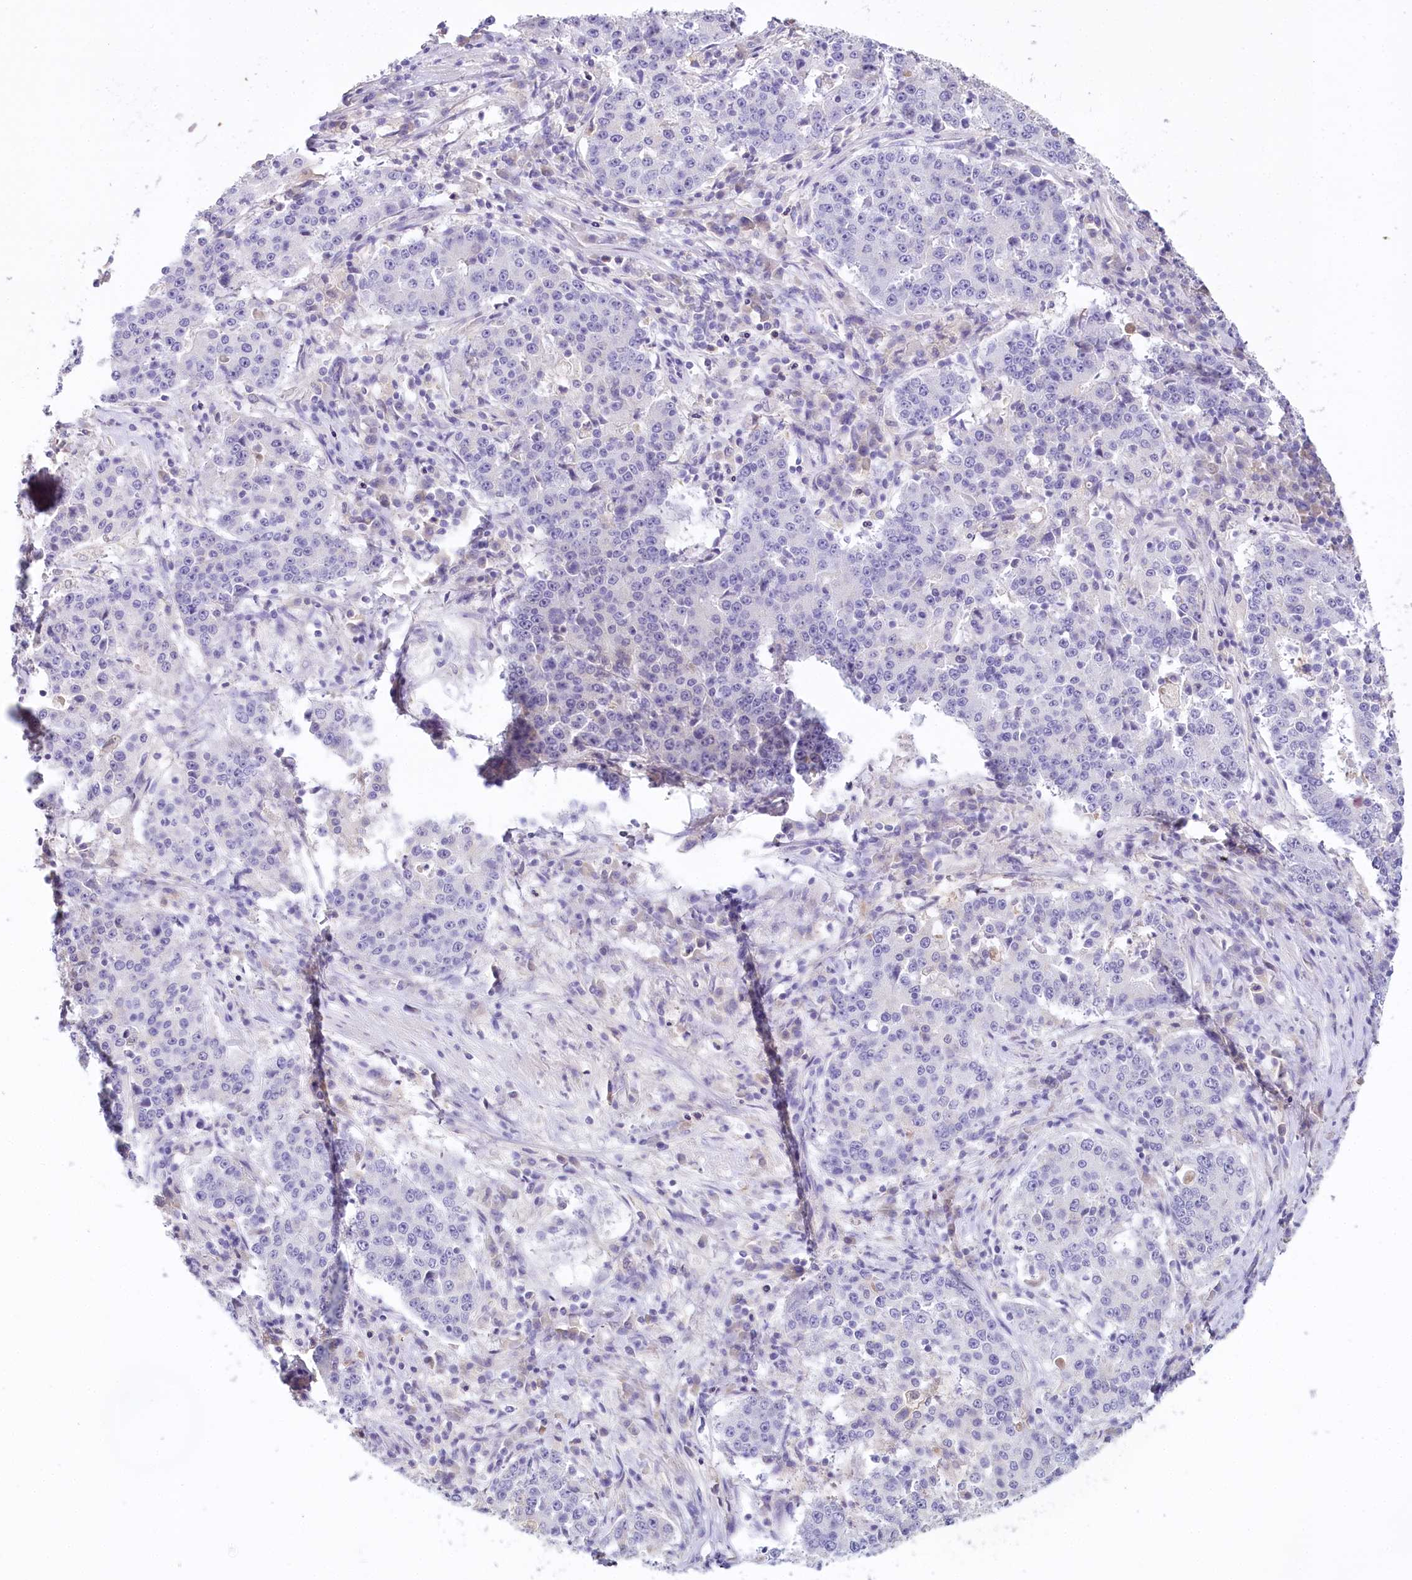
{"staining": {"intensity": "negative", "quantity": "none", "location": "none"}, "tissue": "stomach cancer", "cell_type": "Tumor cells", "image_type": "cancer", "snomed": [{"axis": "morphology", "description": "Adenocarcinoma, NOS"}, {"axis": "topography", "description": "Stomach"}], "caption": "The IHC photomicrograph has no significant positivity in tumor cells of stomach cancer tissue. Nuclei are stained in blue.", "gene": "HPD", "patient": {"sex": "male", "age": 59}}